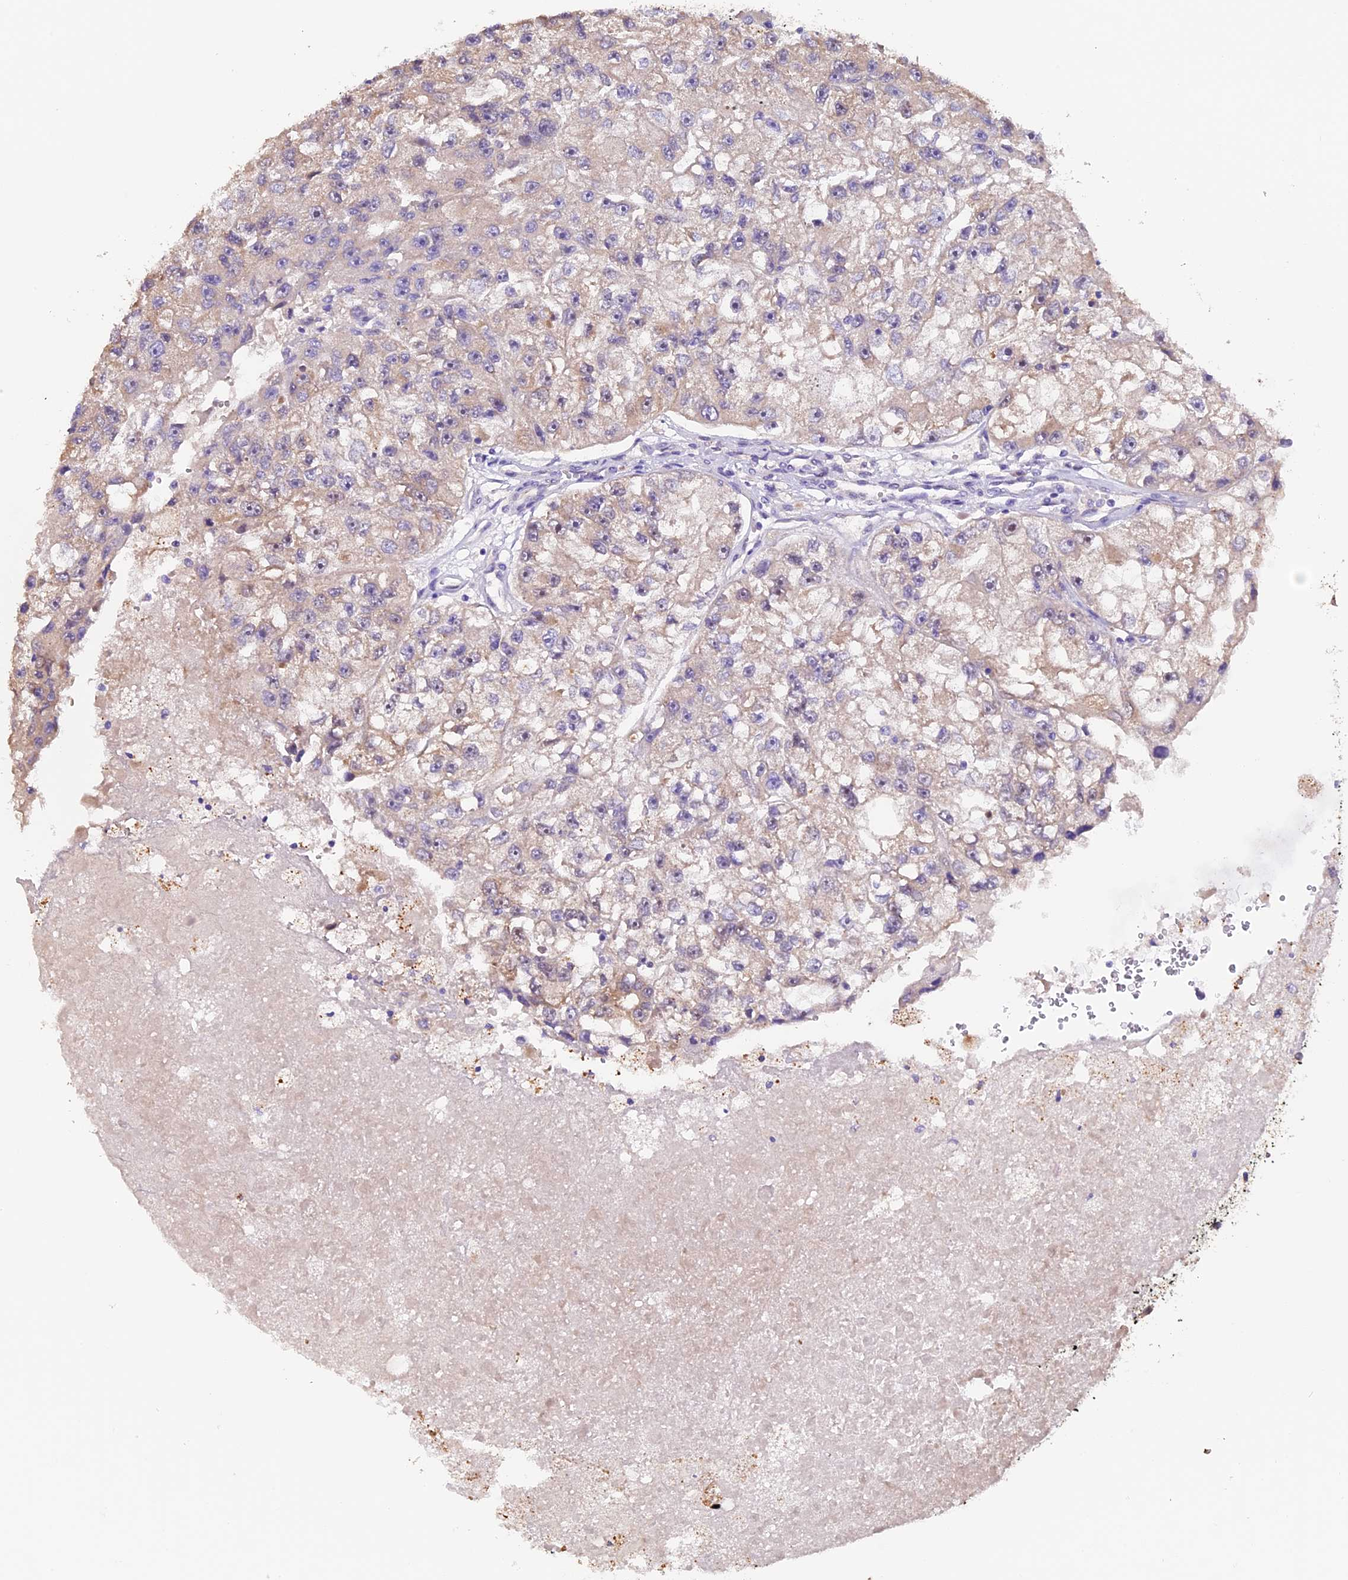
{"staining": {"intensity": "negative", "quantity": "none", "location": "none"}, "tissue": "renal cancer", "cell_type": "Tumor cells", "image_type": "cancer", "snomed": [{"axis": "morphology", "description": "Adenocarcinoma, NOS"}, {"axis": "topography", "description": "Kidney"}], "caption": "Immunohistochemistry (IHC) histopathology image of human adenocarcinoma (renal) stained for a protein (brown), which exhibits no expression in tumor cells.", "gene": "NCK2", "patient": {"sex": "male", "age": 63}}